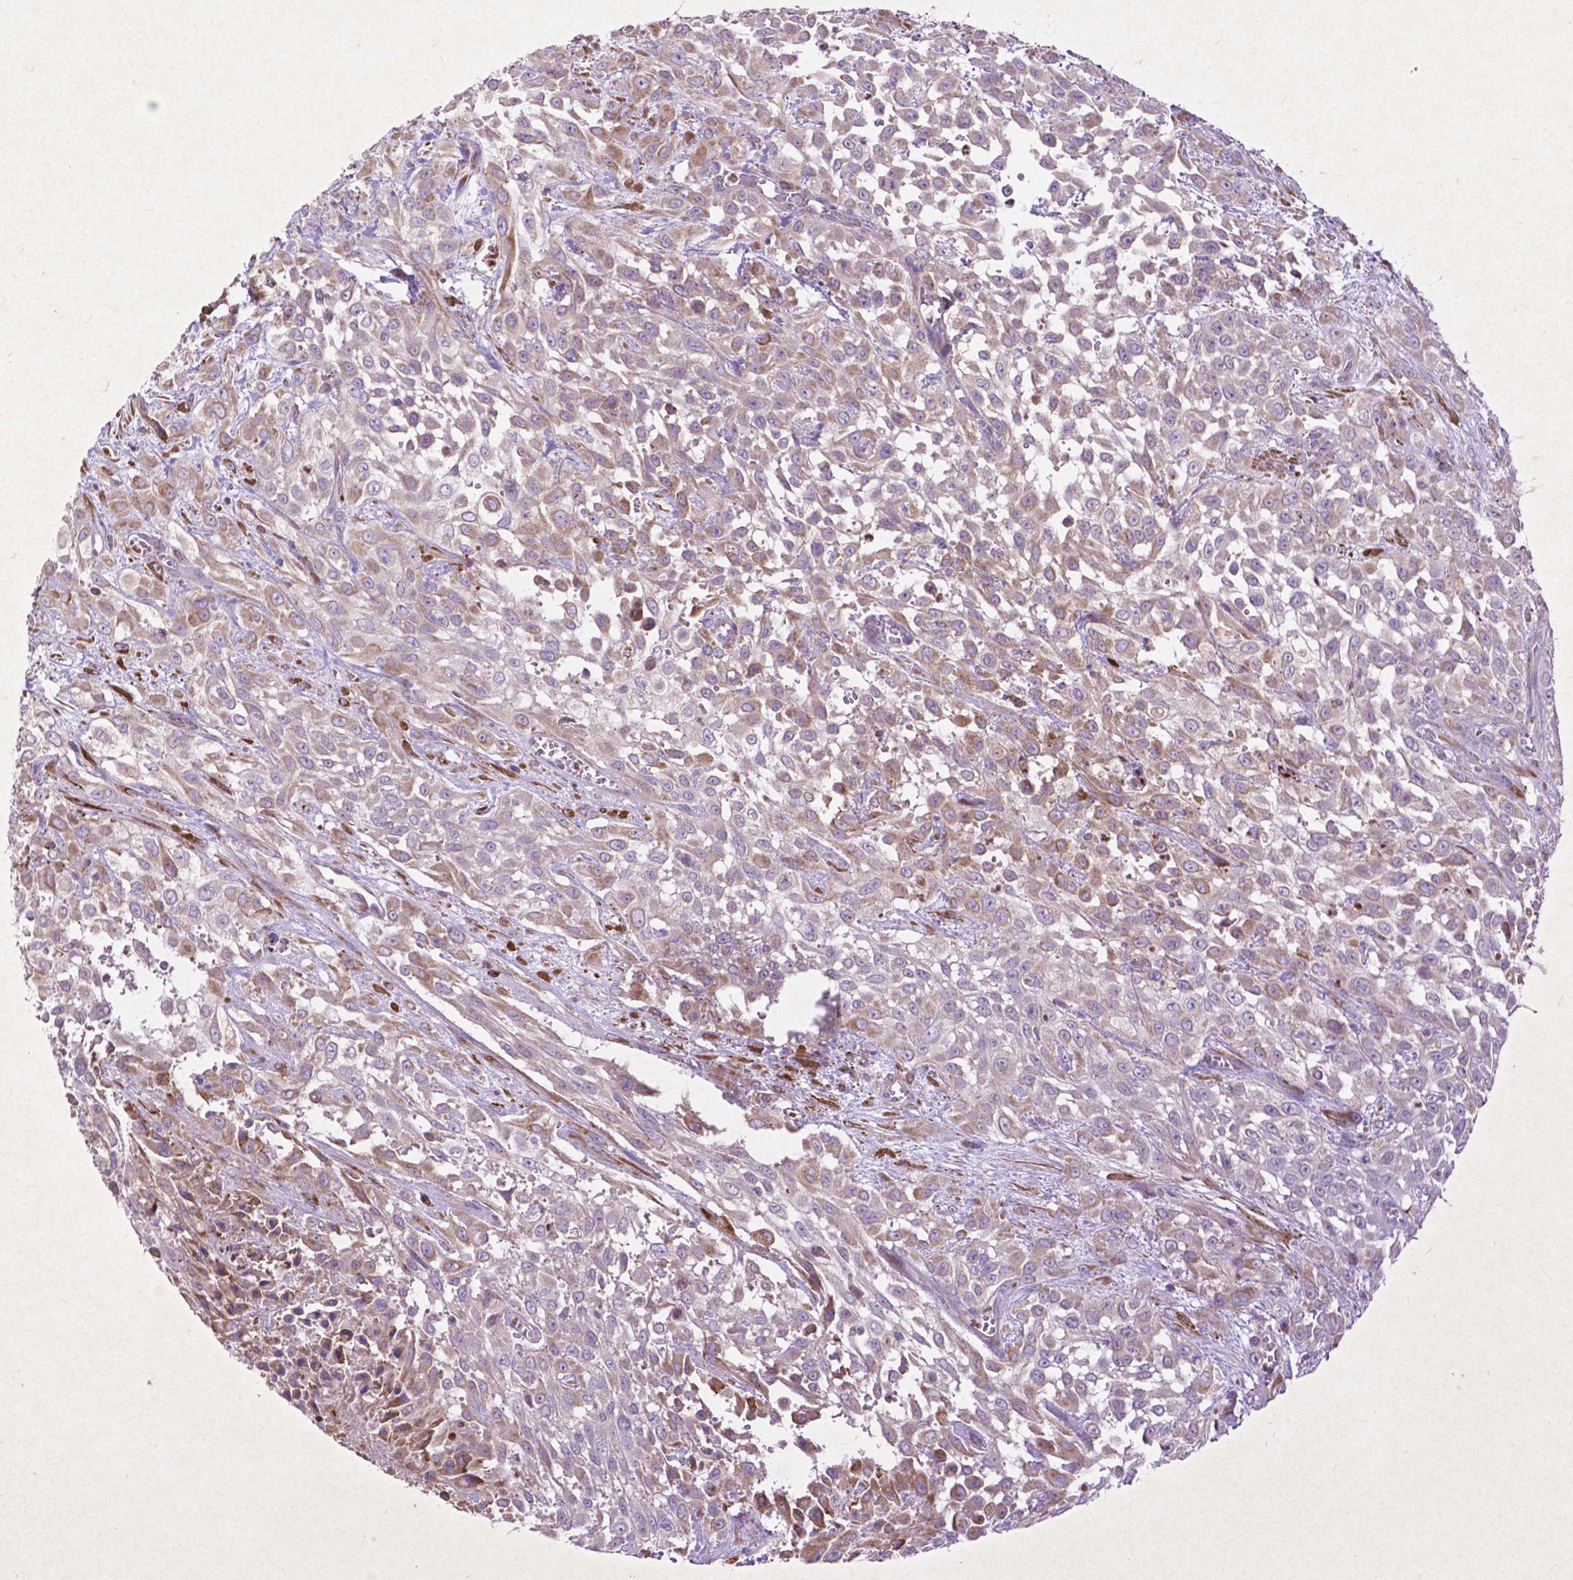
{"staining": {"intensity": "weak", "quantity": "25%-75%", "location": "cytoplasmic/membranous"}, "tissue": "urothelial cancer", "cell_type": "Tumor cells", "image_type": "cancer", "snomed": [{"axis": "morphology", "description": "Urothelial carcinoma, High grade"}, {"axis": "topography", "description": "Urinary bladder"}], "caption": "DAB immunohistochemical staining of urothelial carcinoma (high-grade) shows weak cytoplasmic/membranous protein positivity in approximately 25%-75% of tumor cells. (IHC, brightfield microscopy, high magnification).", "gene": "THEGL", "patient": {"sex": "male", "age": 57}}